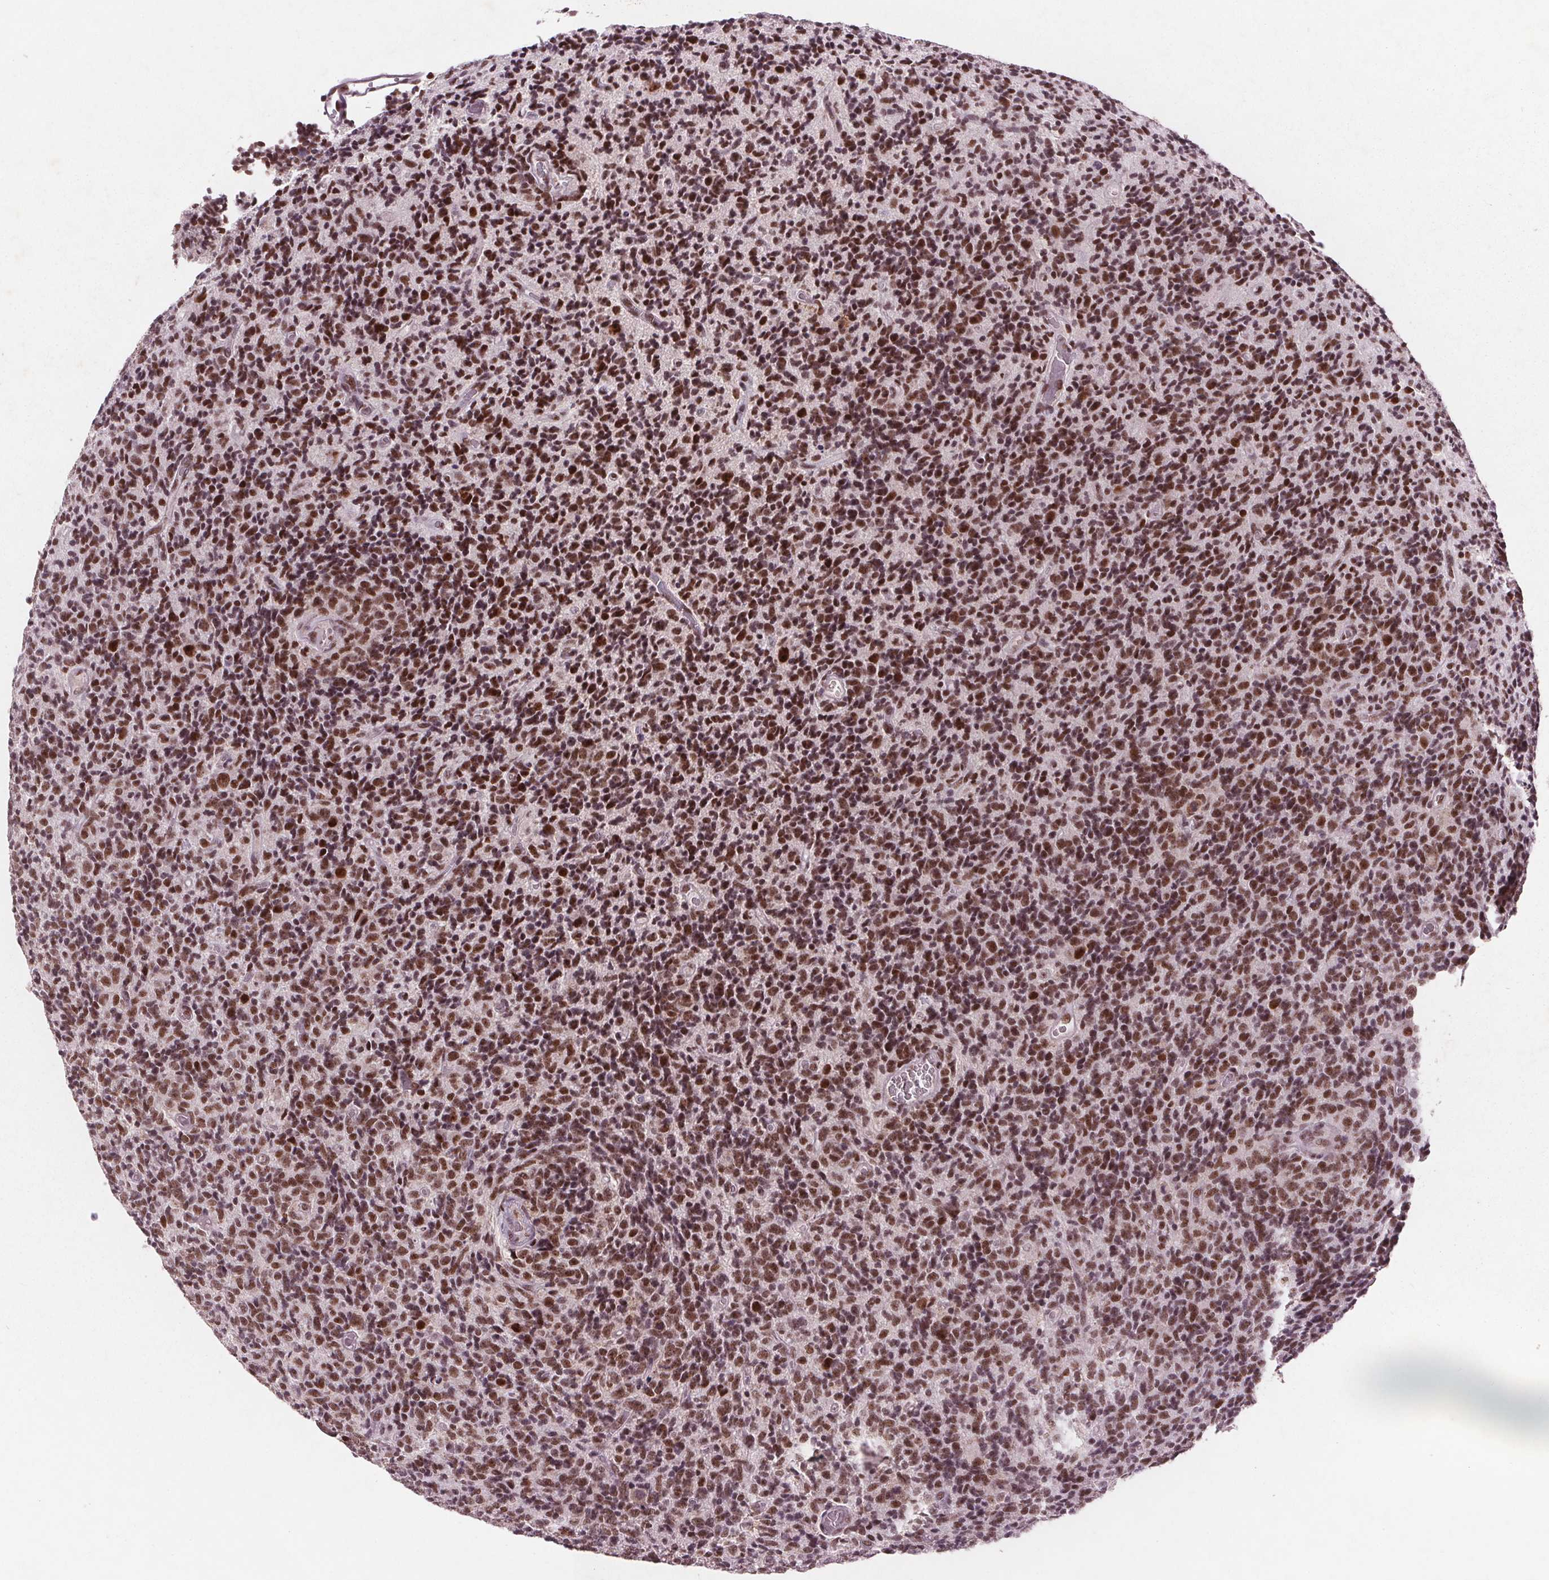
{"staining": {"intensity": "strong", "quantity": ">75%", "location": "nuclear"}, "tissue": "glioma", "cell_type": "Tumor cells", "image_type": "cancer", "snomed": [{"axis": "morphology", "description": "Glioma, malignant, High grade"}, {"axis": "topography", "description": "Brain"}], "caption": "Strong nuclear expression is seen in about >75% of tumor cells in malignant glioma (high-grade).", "gene": "RPS6KA2", "patient": {"sex": "male", "age": 76}}